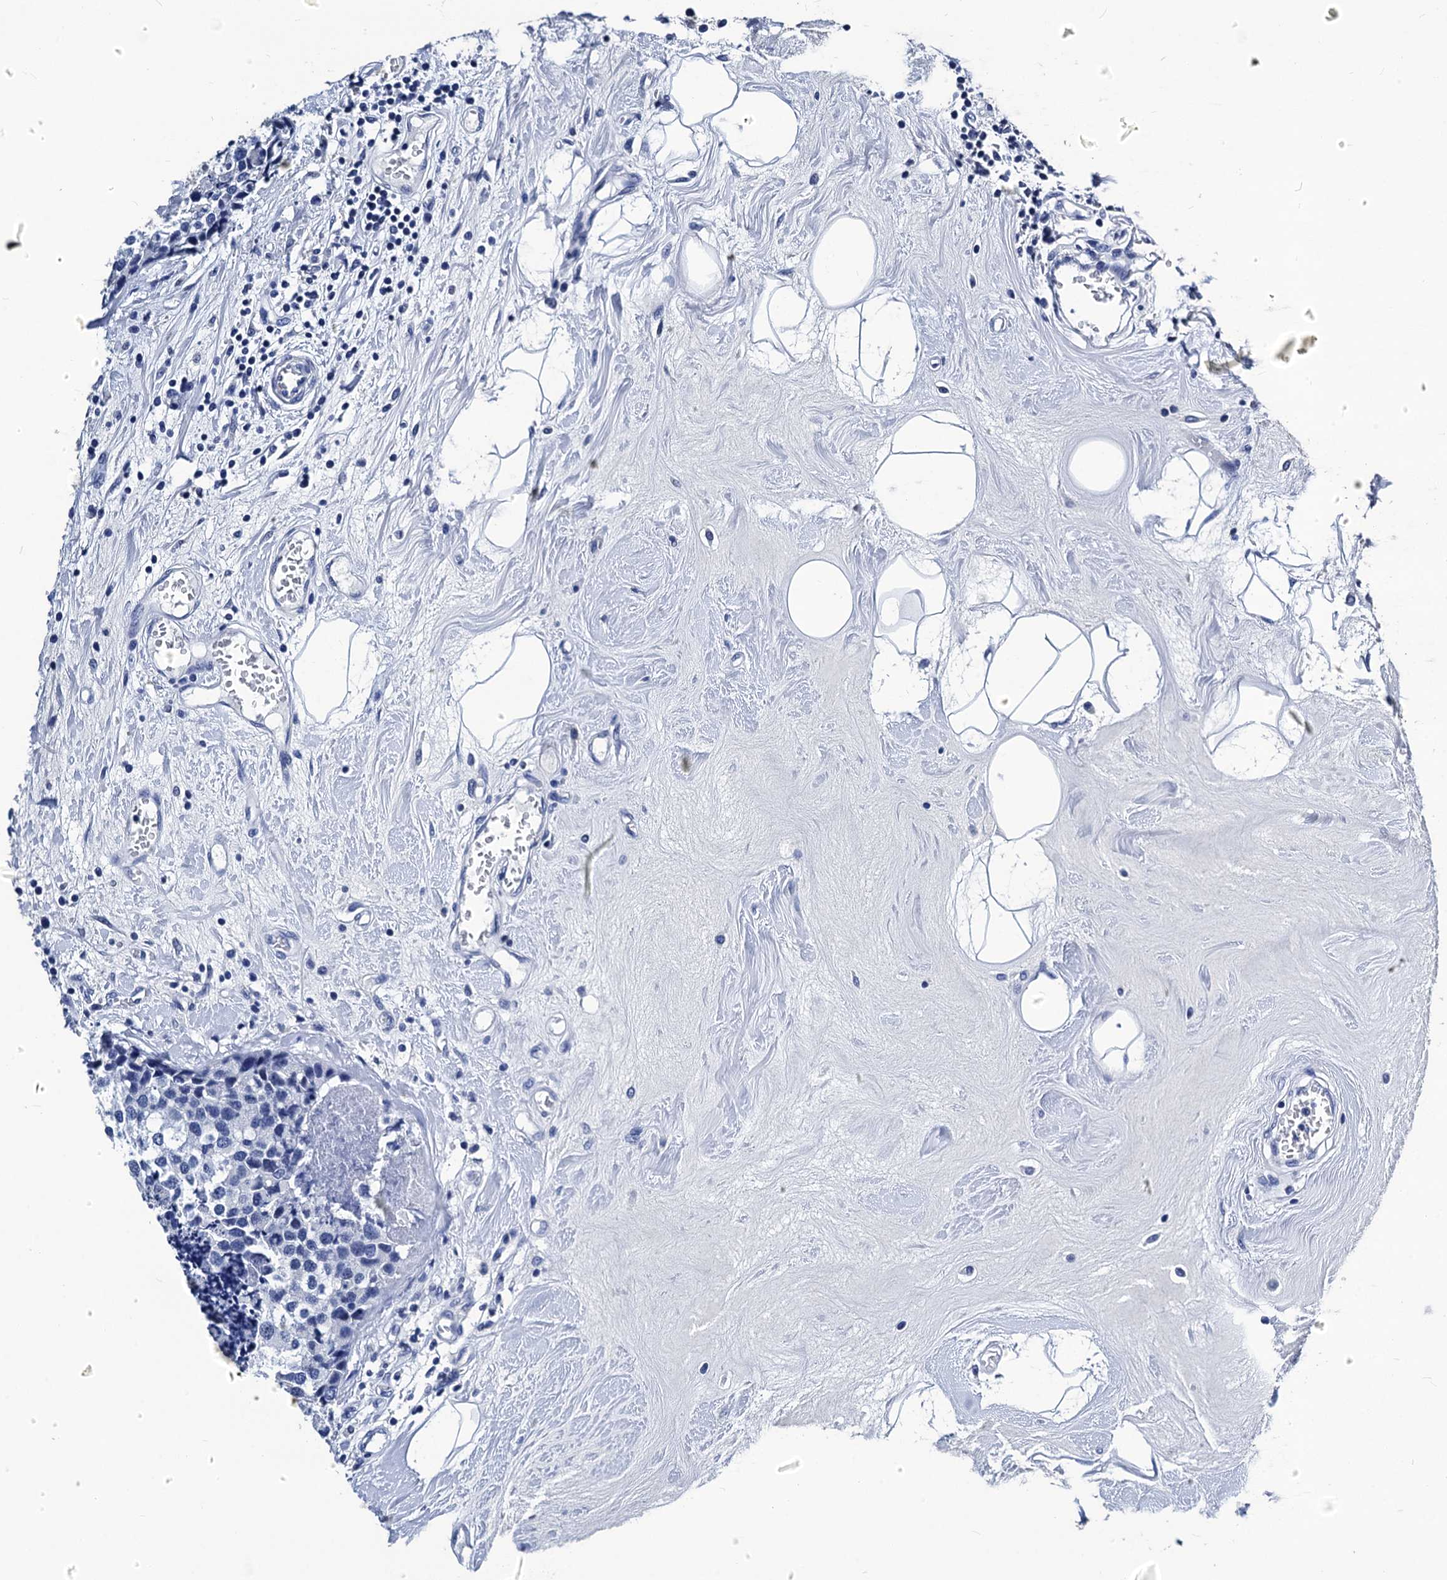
{"staining": {"intensity": "negative", "quantity": "none", "location": "none"}, "tissue": "breast cancer", "cell_type": "Tumor cells", "image_type": "cancer", "snomed": [{"axis": "morphology", "description": "Lobular carcinoma"}, {"axis": "topography", "description": "Breast"}], "caption": "Immunohistochemistry (IHC) image of neoplastic tissue: human breast cancer (lobular carcinoma) stained with DAB (3,3'-diaminobenzidine) shows no significant protein staining in tumor cells. (DAB (3,3'-diaminobenzidine) immunohistochemistry (IHC), high magnification).", "gene": "LRRC30", "patient": {"sex": "female", "age": 59}}